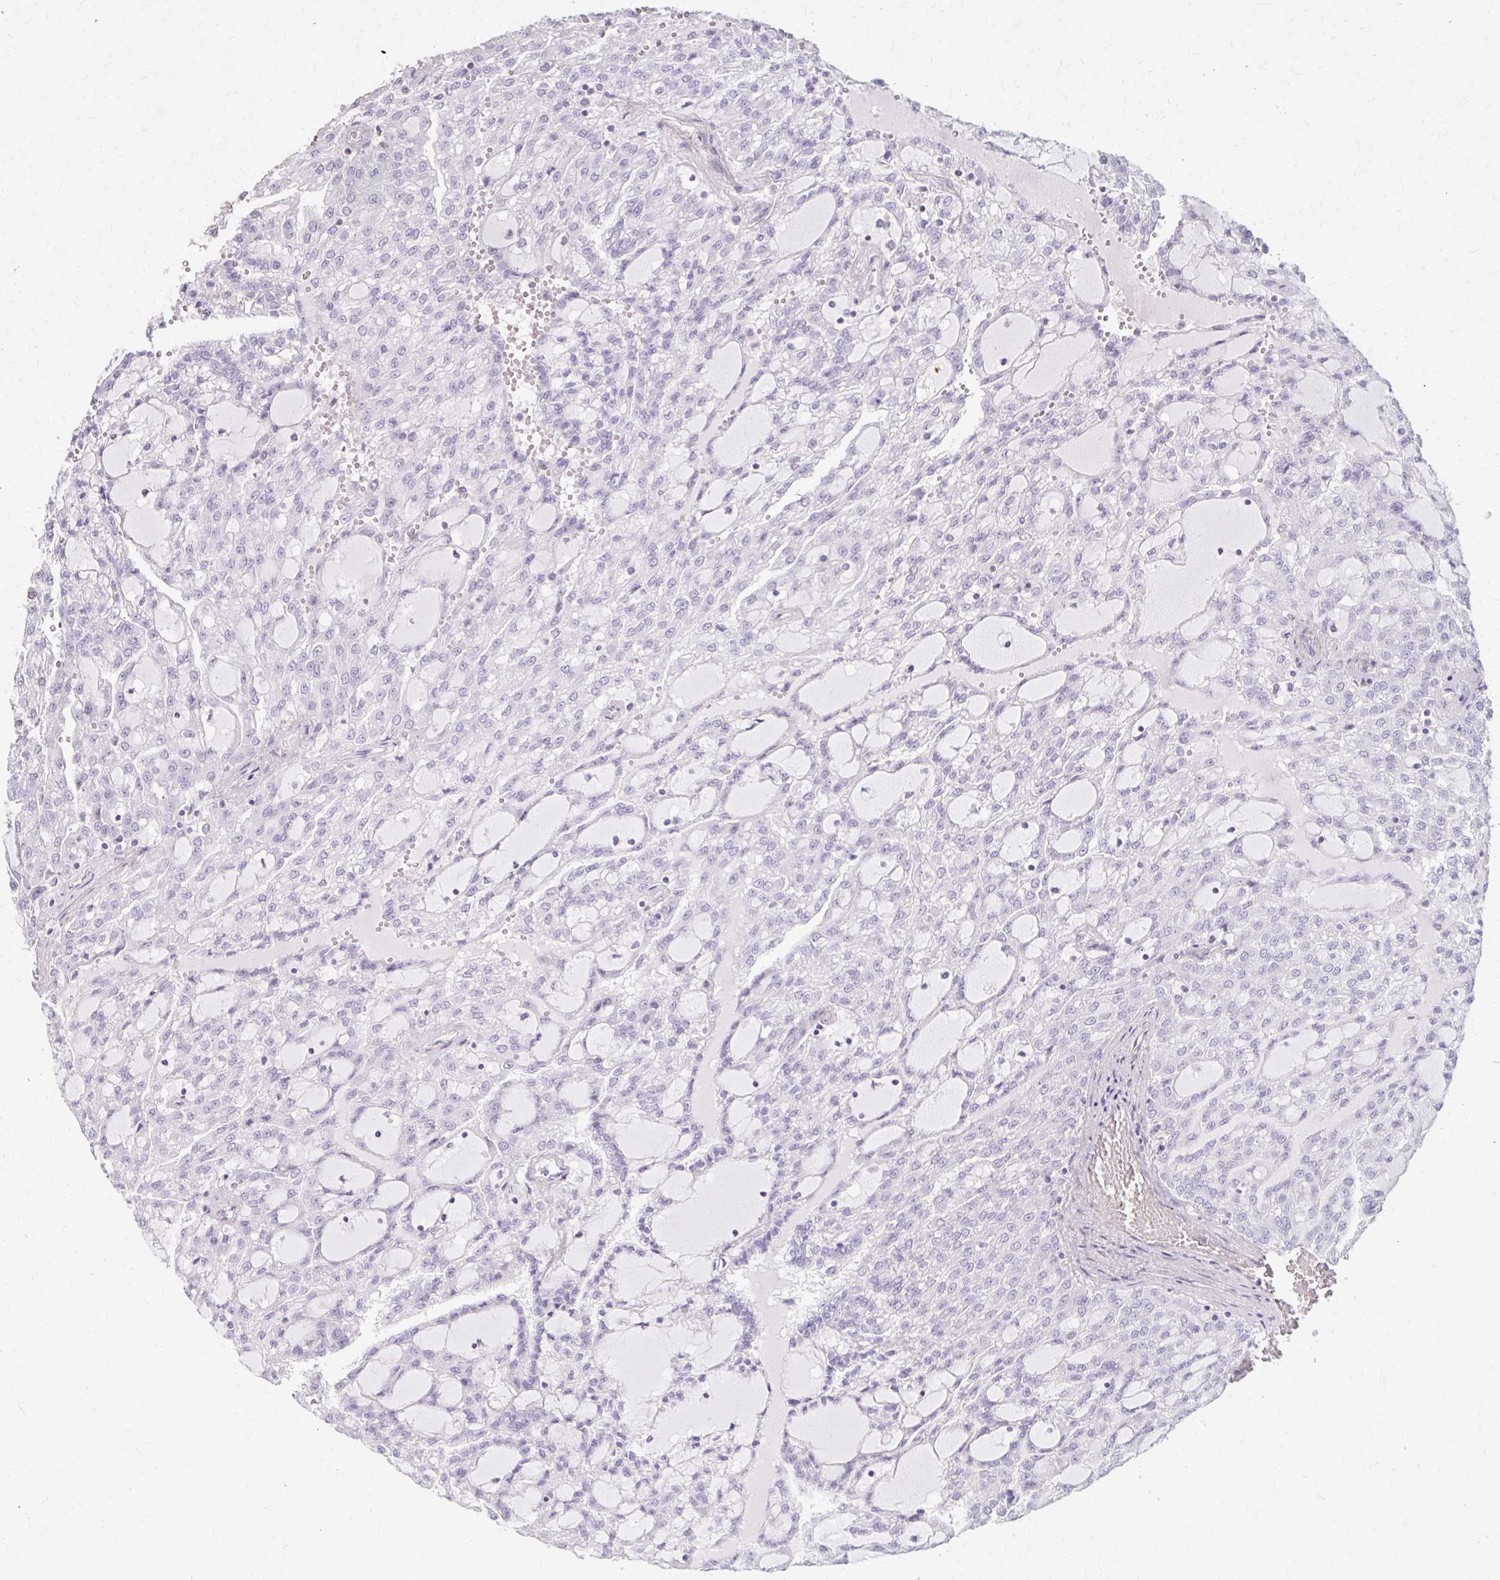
{"staining": {"intensity": "negative", "quantity": "none", "location": "none"}, "tissue": "renal cancer", "cell_type": "Tumor cells", "image_type": "cancer", "snomed": [{"axis": "morphology", "description": "Adenocarcinoma, NOS"}, {"axis": "topography", "description": "Kidney"}], "caption": "IHC image of neoplastic tissue: adenocarcinoma (renal) stained with DAB (3,3'-diaminobenzidine) exhibits no significant protein expression in tumor cells.", "gene": "TENM4", "patient": {"sex": "male", "age": 63}}